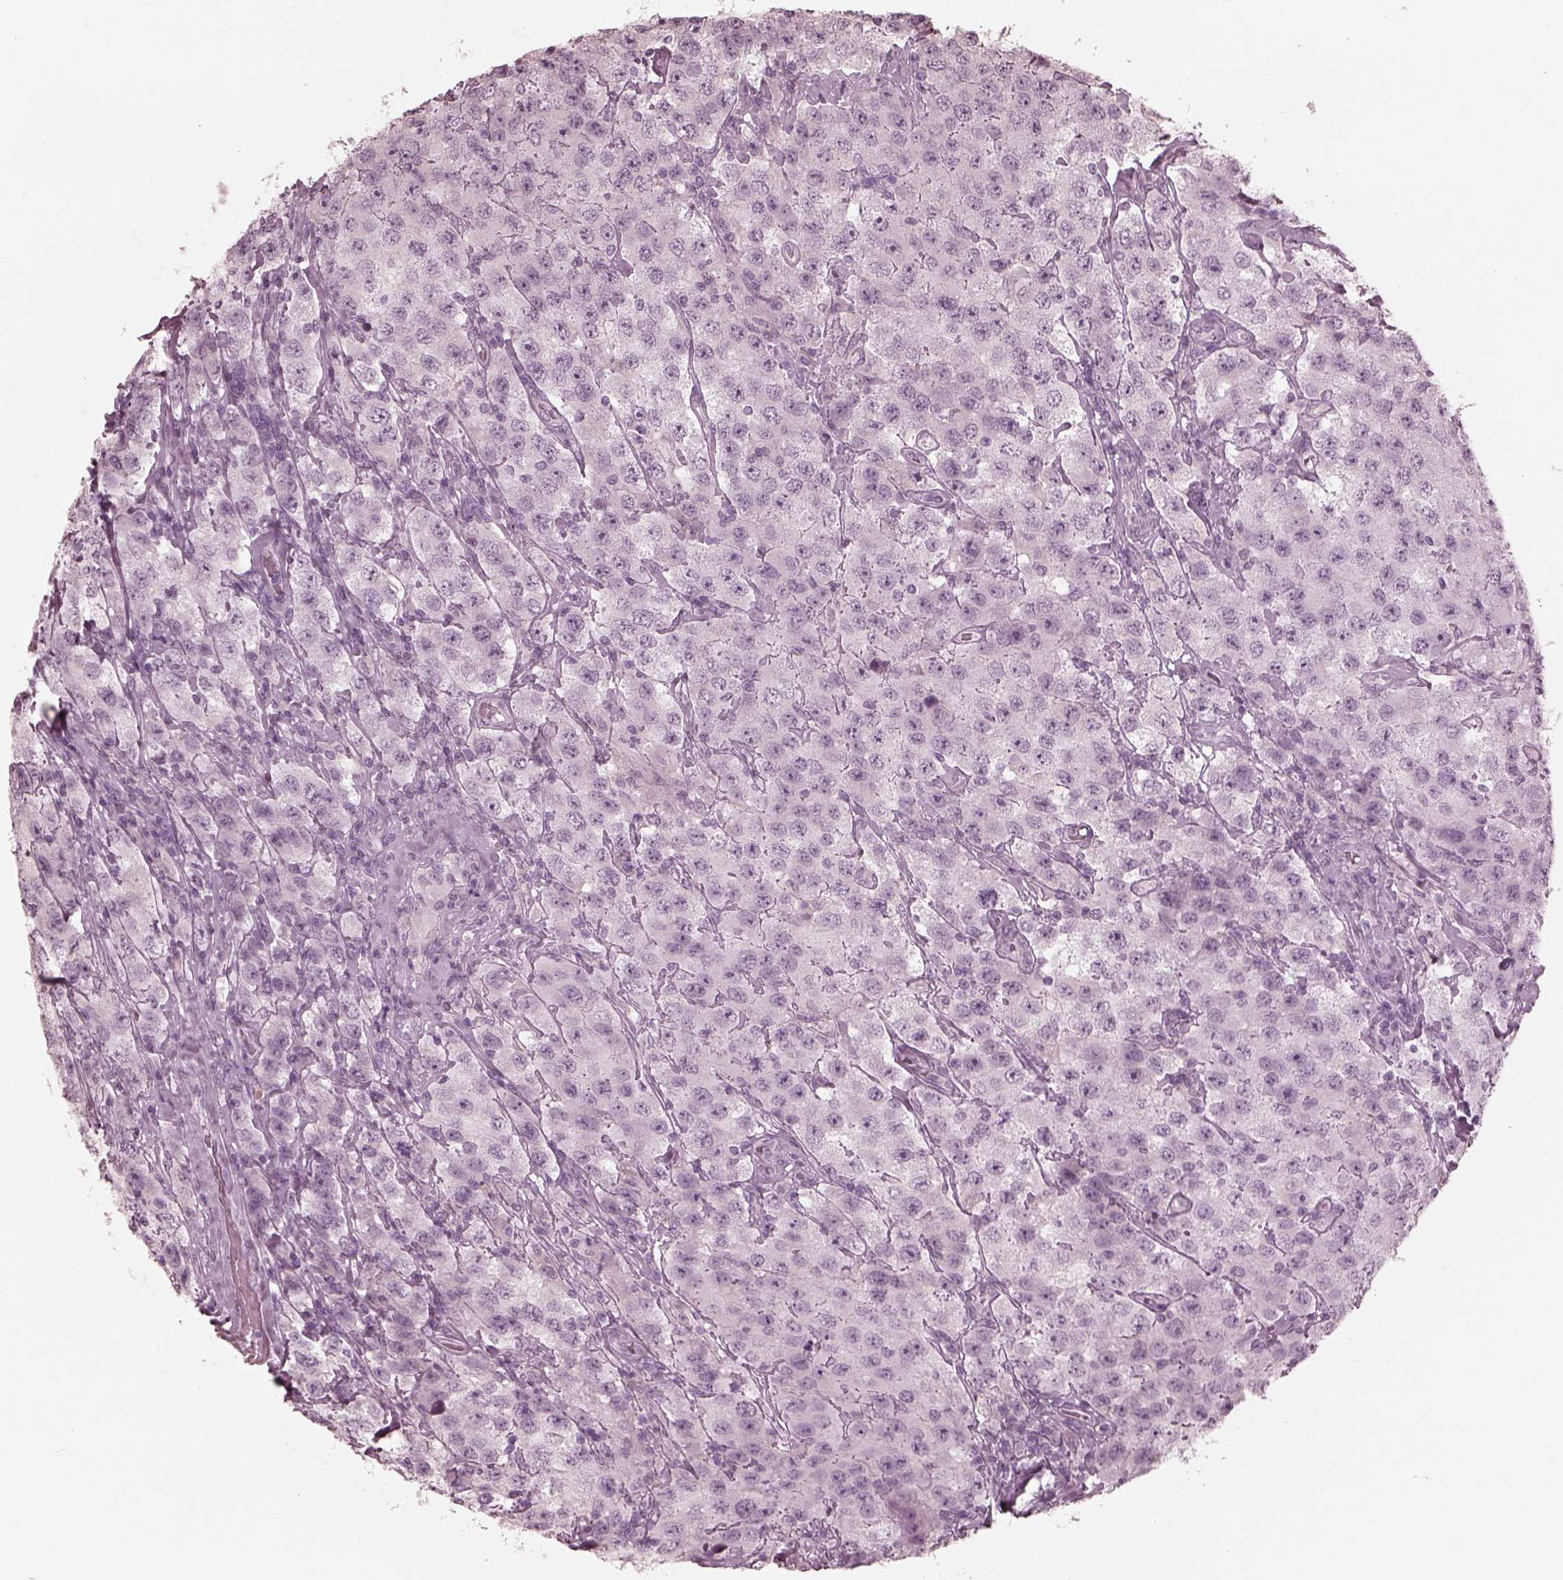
{"staining": {"intensity": "negative", "quantity": "none", "location": "none"}, "tissue": "testis cancer", "cell_type": "Tumor cells", "image_type": "cancer", "snomed": [{"axis": "morphology", "description": "Seminoma, NOS"}, {"axis": "topography", "description": "Testis"}], "caption": "There is no significant positivity in tumor cells of testis cancer.", "gene": "SAXO2", "patient": {"sex": "male", "age": 52}}